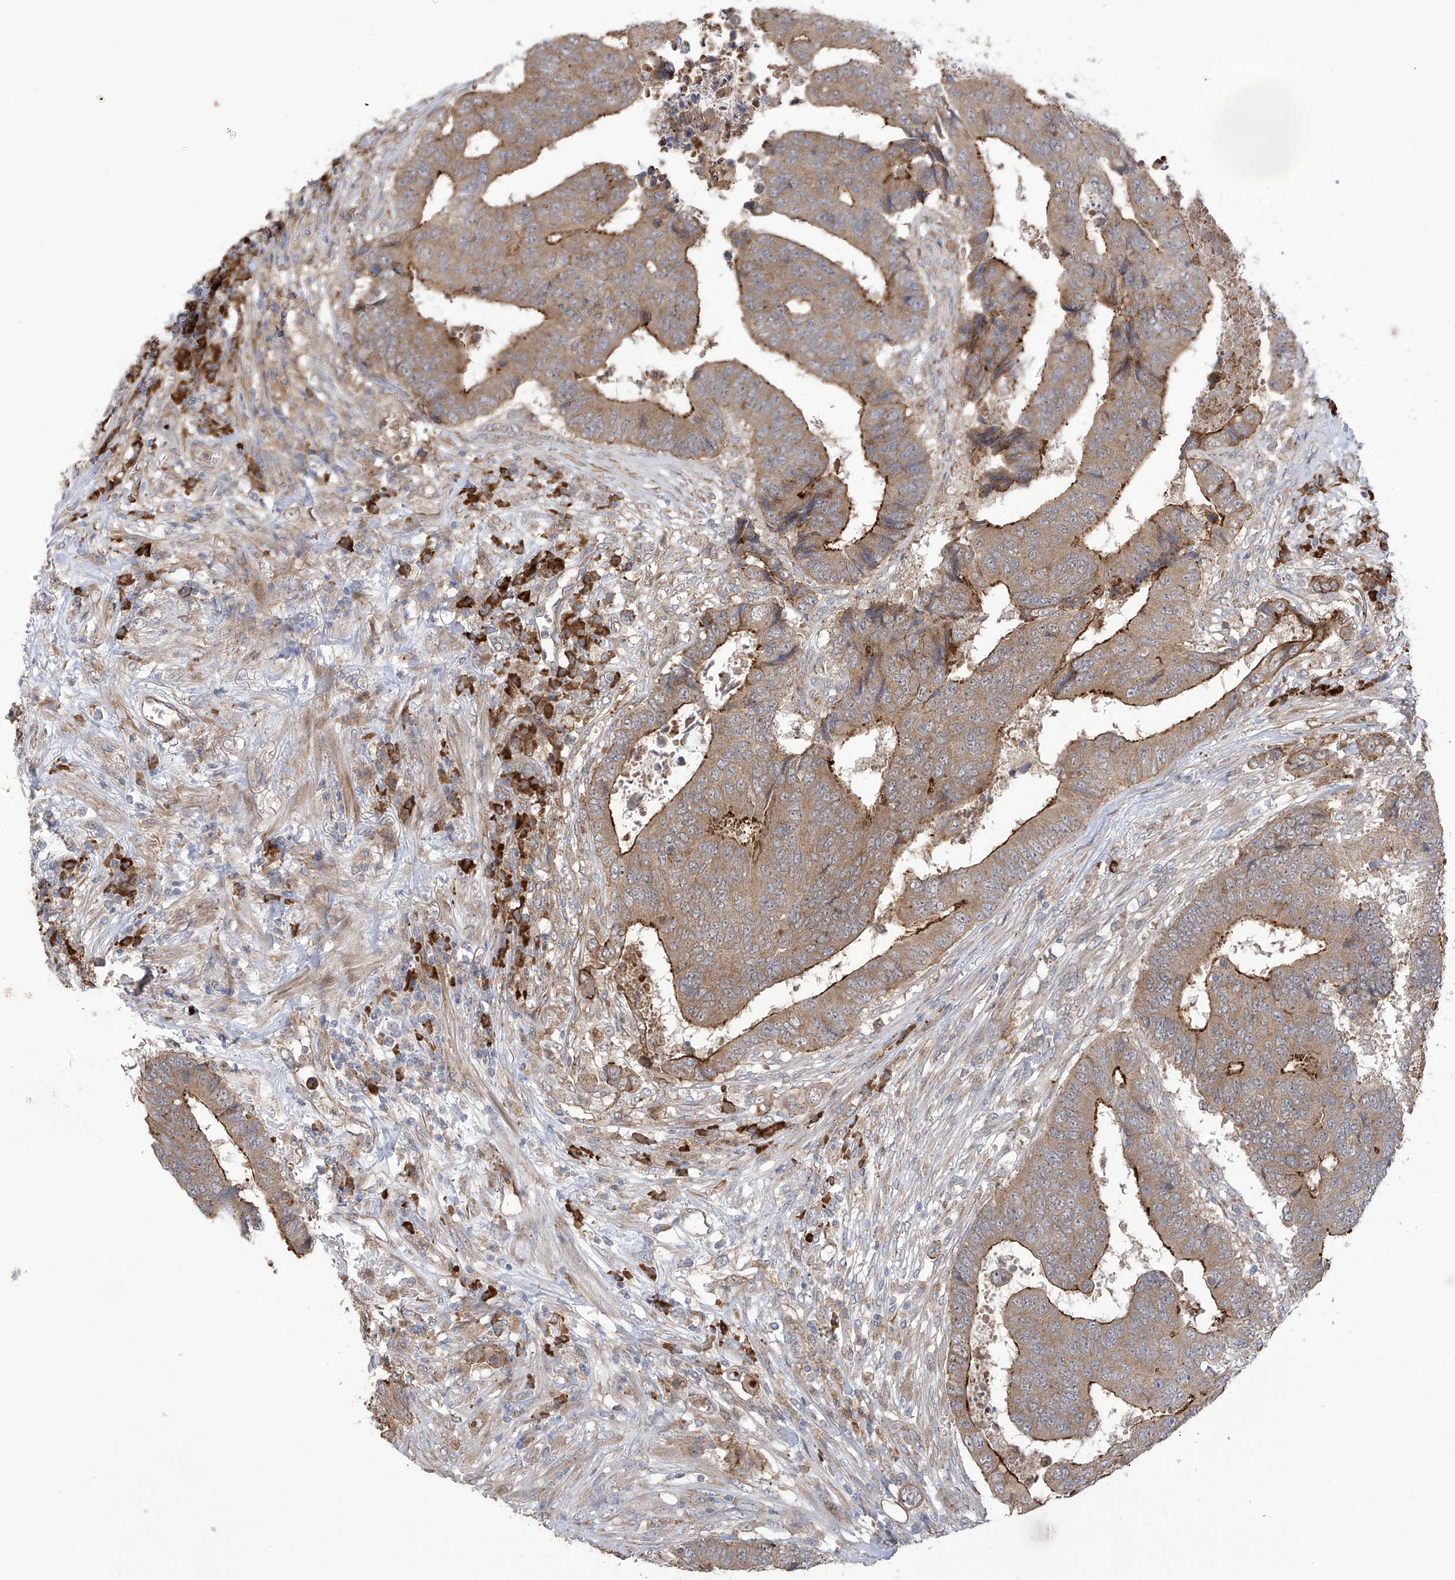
{"staining": {"intensity": "strong", "quantity": "<25%", "location": "cytoplasmic/membranous"}, "tissue": "colorectal cancer", "cell_type": "Tumor cells", "image_type": "cancer", "snomed": [{"axis": "morphology", "description": "Adenocarcinoma, NOS"}, {"axis": "topography", "description": "Rectum"}], "caption": "A brown stain highlights strong cytoplasmic/membranous expression of a protein in human colorectal adenocarcinoma tumor cells. The protein is shown in brown color, while the nuclei are stained blue.", "gene": "KIAA1522", "patient": {"sex": "male", "age": 84}}